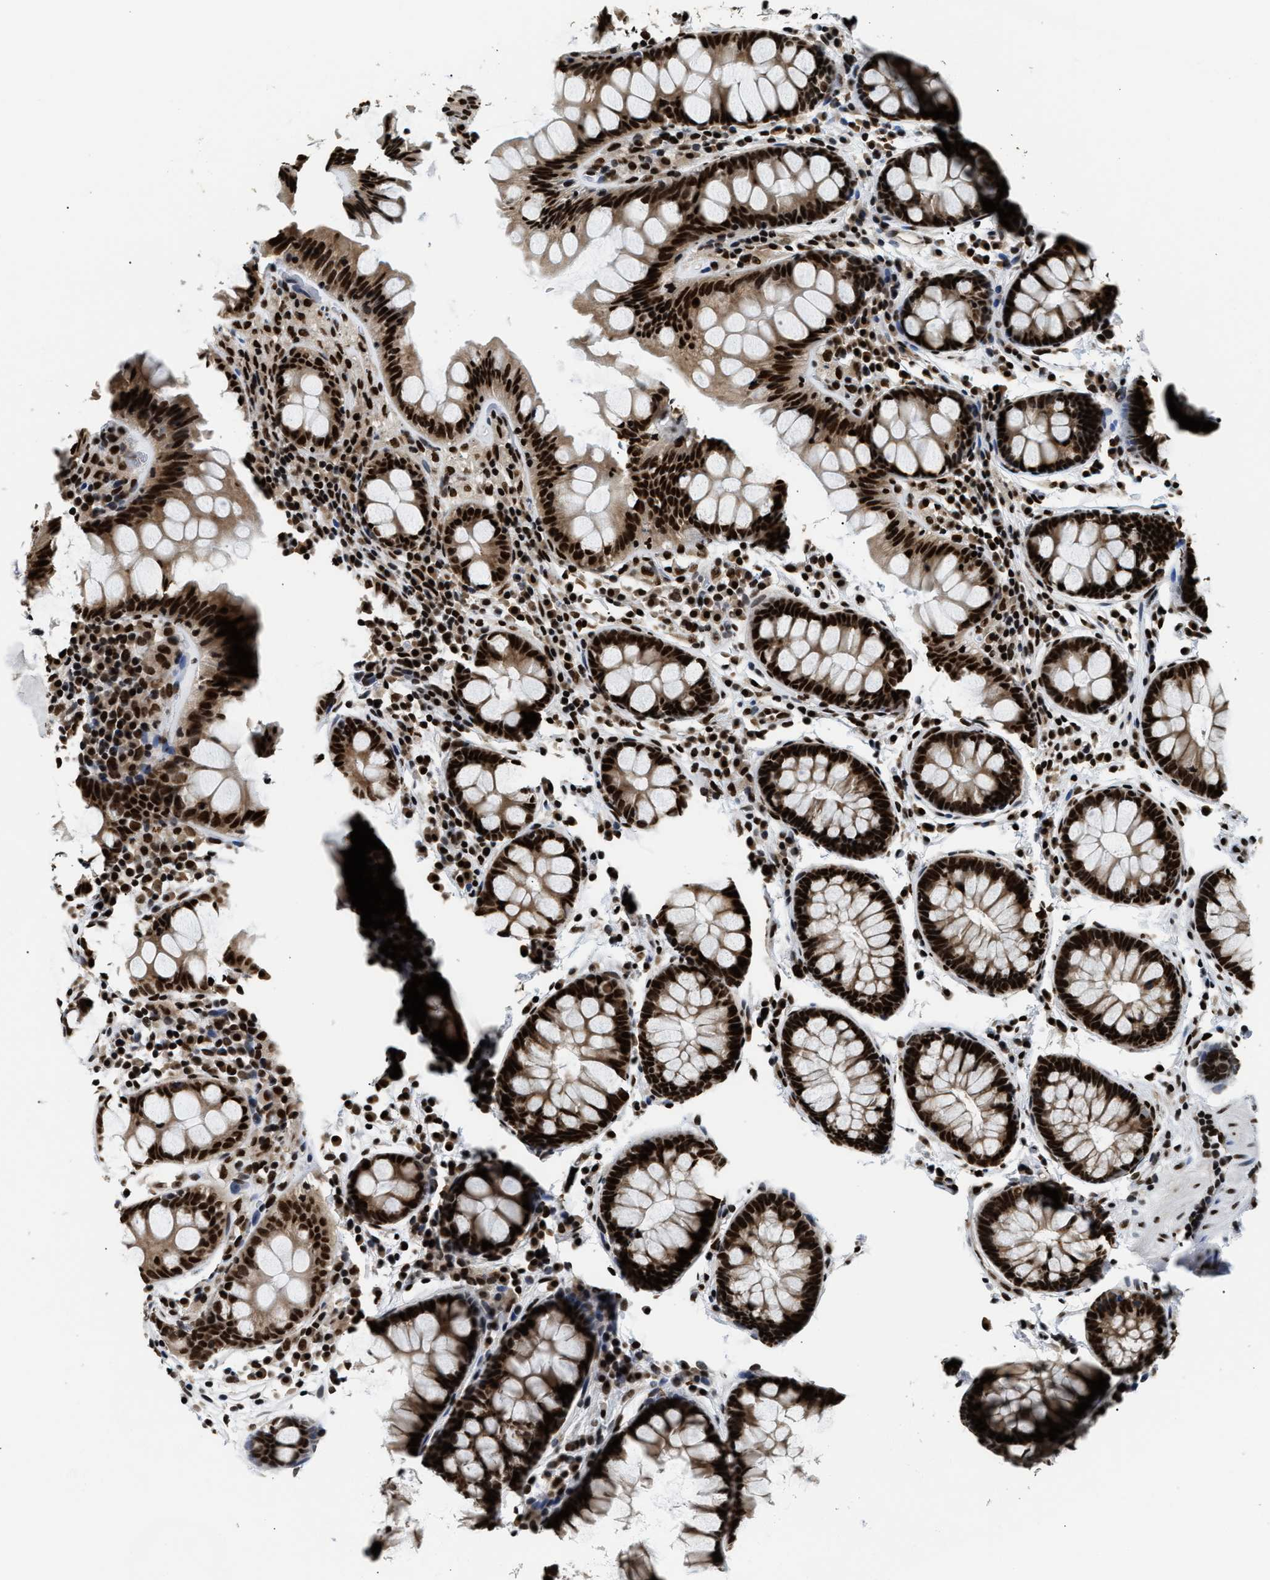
{"staining": {"intensity": "strong", "quantity": ">75%", "location": "nuclear"}, "tissue": "colon", "cell_type": "Endothelial cells", "image_type": "normal", "snomed": [{"axis": "morphology", "description": "Normal tissue, NOS"}, {"axis": "topography", "description": "Colon"}], "caption": "This image shows immunohistochemistry (IHC) staining of normal human colon, with high strong nuclear staining in about >75% of endothelial cells.", "gene": "CCNDBP1", "patient": {"sex": "female", "age": 80}}